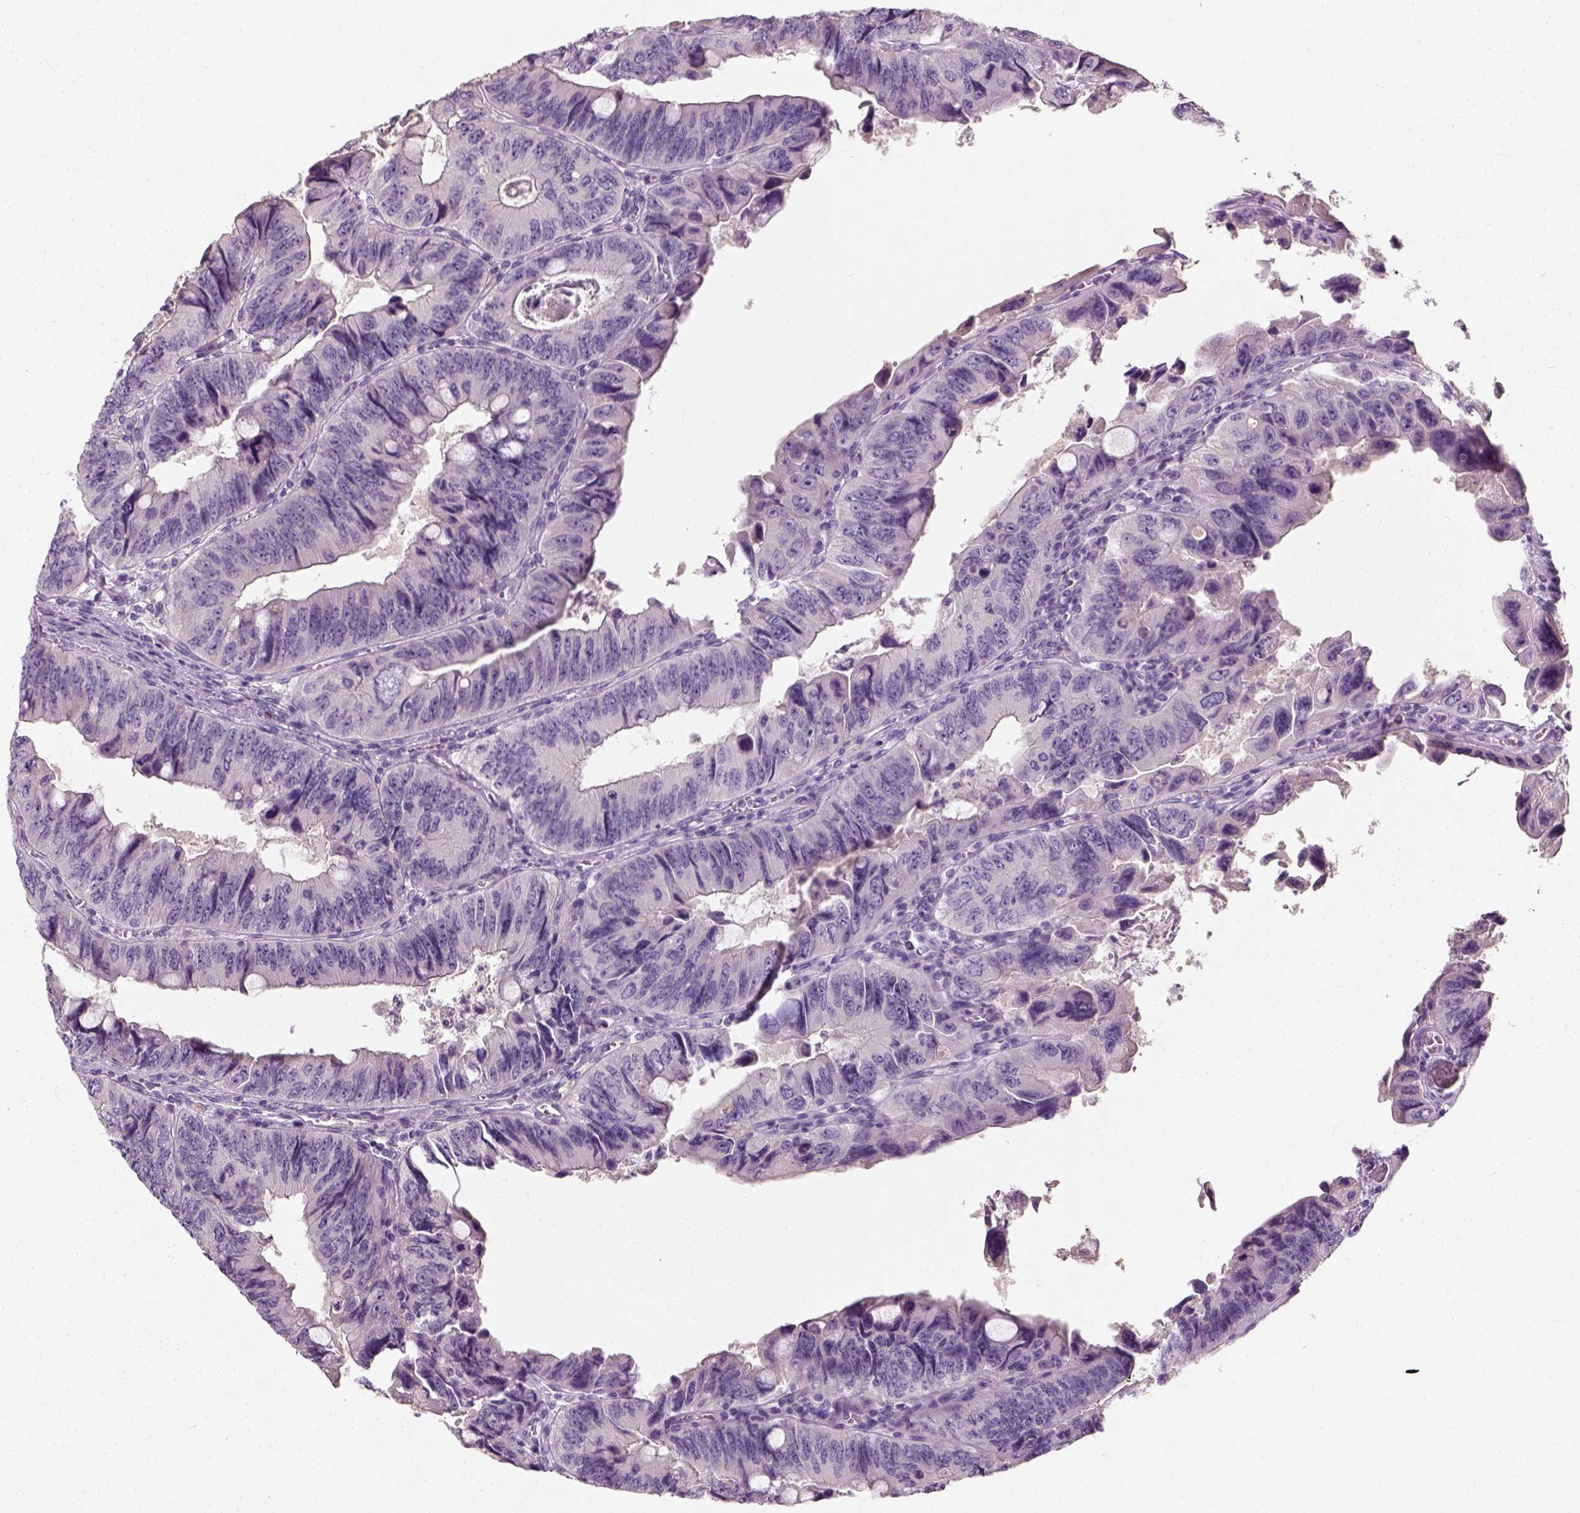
{"staining": {"intensity": "negative", "quantity": "none", "location": "none"}, "tissue": "colorectal cancer", "cell_type": "Tumor cells", "image_type": "cancer", "snomed": [{"axis": "morphology", "description": "Adenocarcinoma, NOS"}, {"axis": "topography", "description": "Colon"}], "caption": "Photomicrograph shows no protein expression in tumor cells of colorectal cancer tissue.", "gene": "DHCR24", "patient": {"sex": "female", "age": 84}}